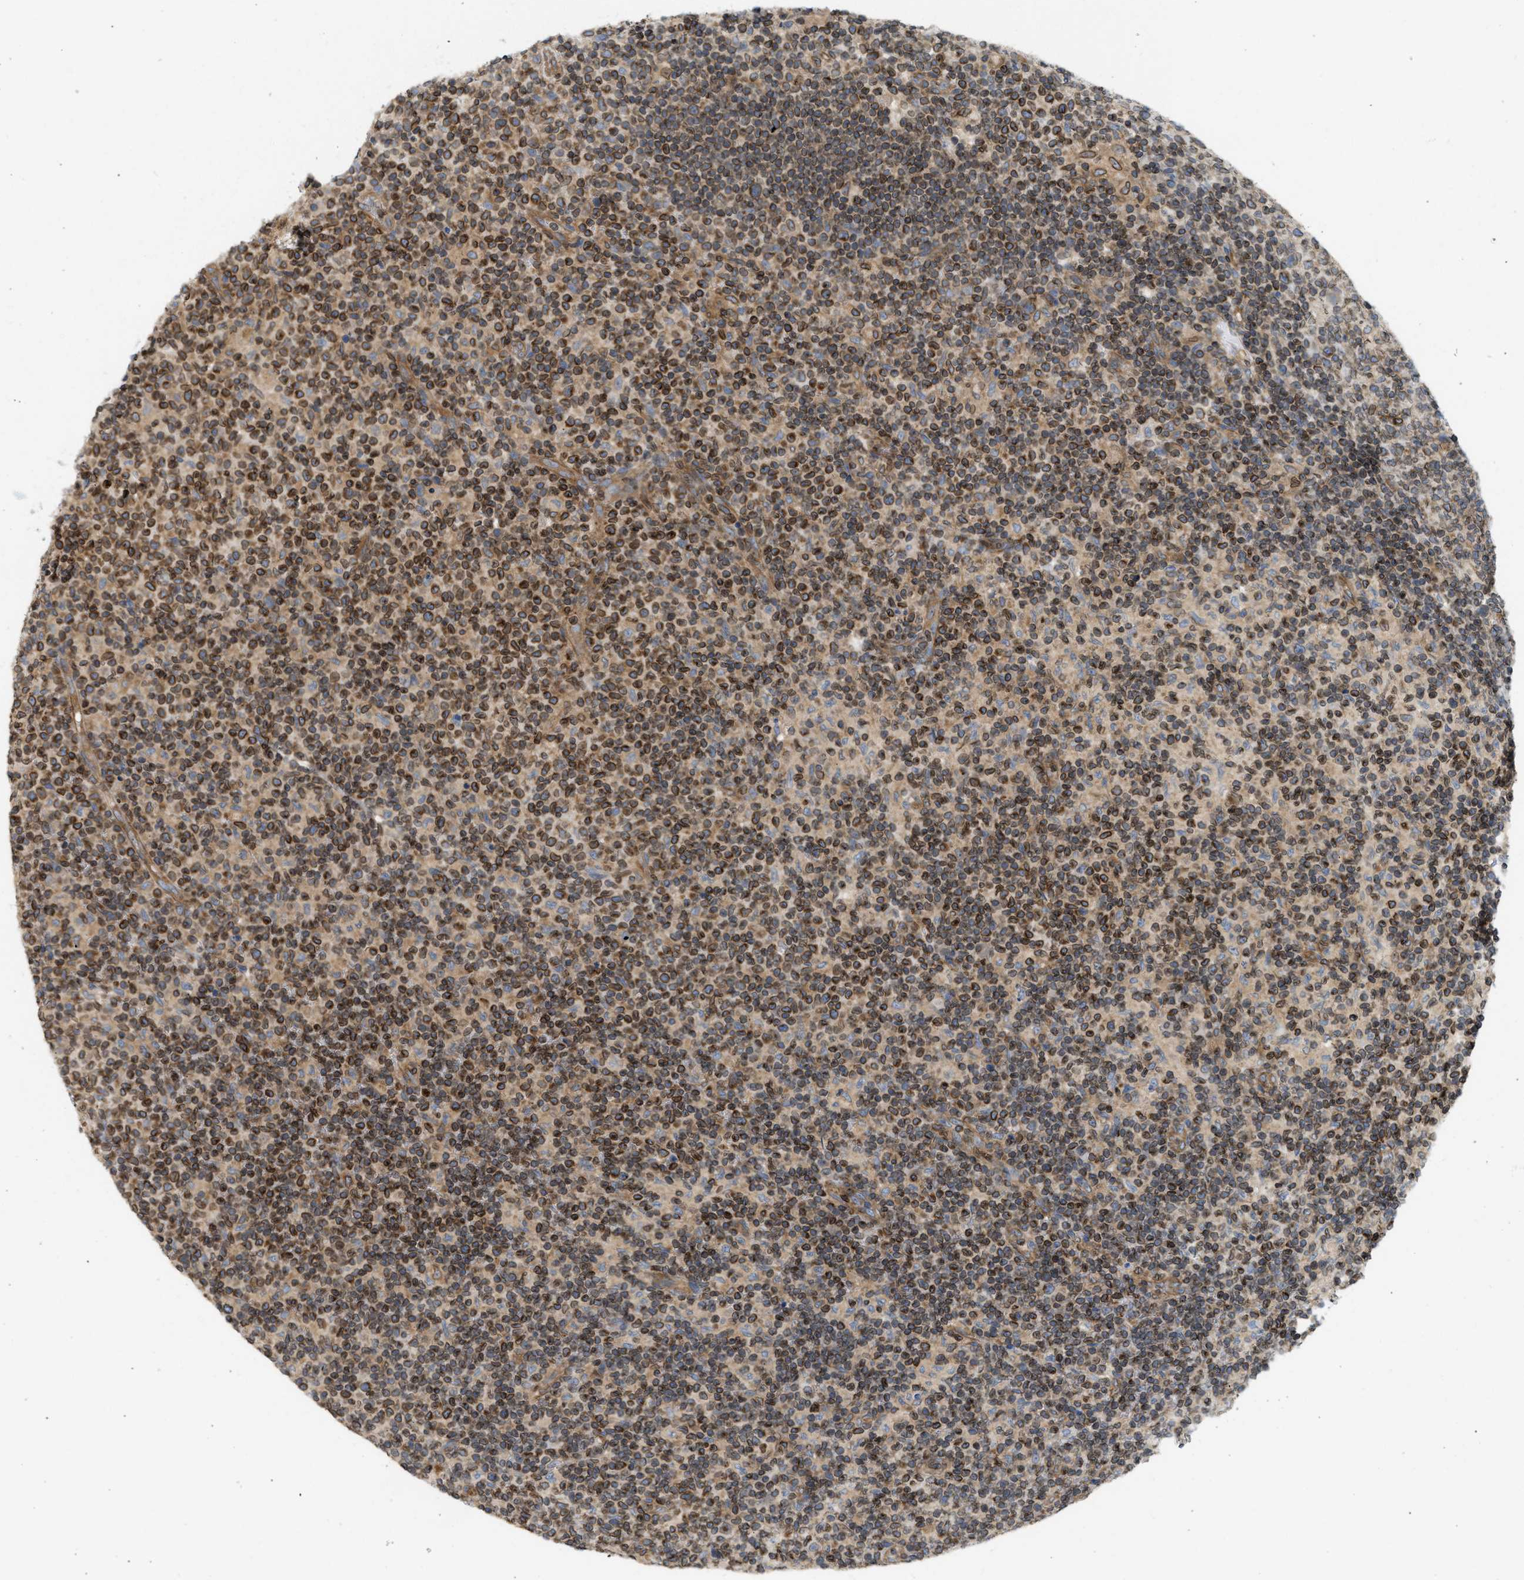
{"staining": {"intensity": "strong", "quantity": ">75%", "location": "cytoplasmic/membranous,nuclear"}, "tissue": "lymph node", "cell_type": "Germinal center cells", "image_type": "normal", "snomed": [{"axis": "morphology", "description": "Normal tissue, NOS"}, {"axis": "morphology", "description": "Inflammation, NOS"}, {"axis": "topography", "description": "Lymph node"}], "caption": "Brown immunohistochemical staining in unremarkable human lymph node exhibits strong cytoplasmic/membranous,nuclear expression in approximately >75% of germinal center cells.", "gene": "STRN", "patient": {"sex": "male", "age": 55}}